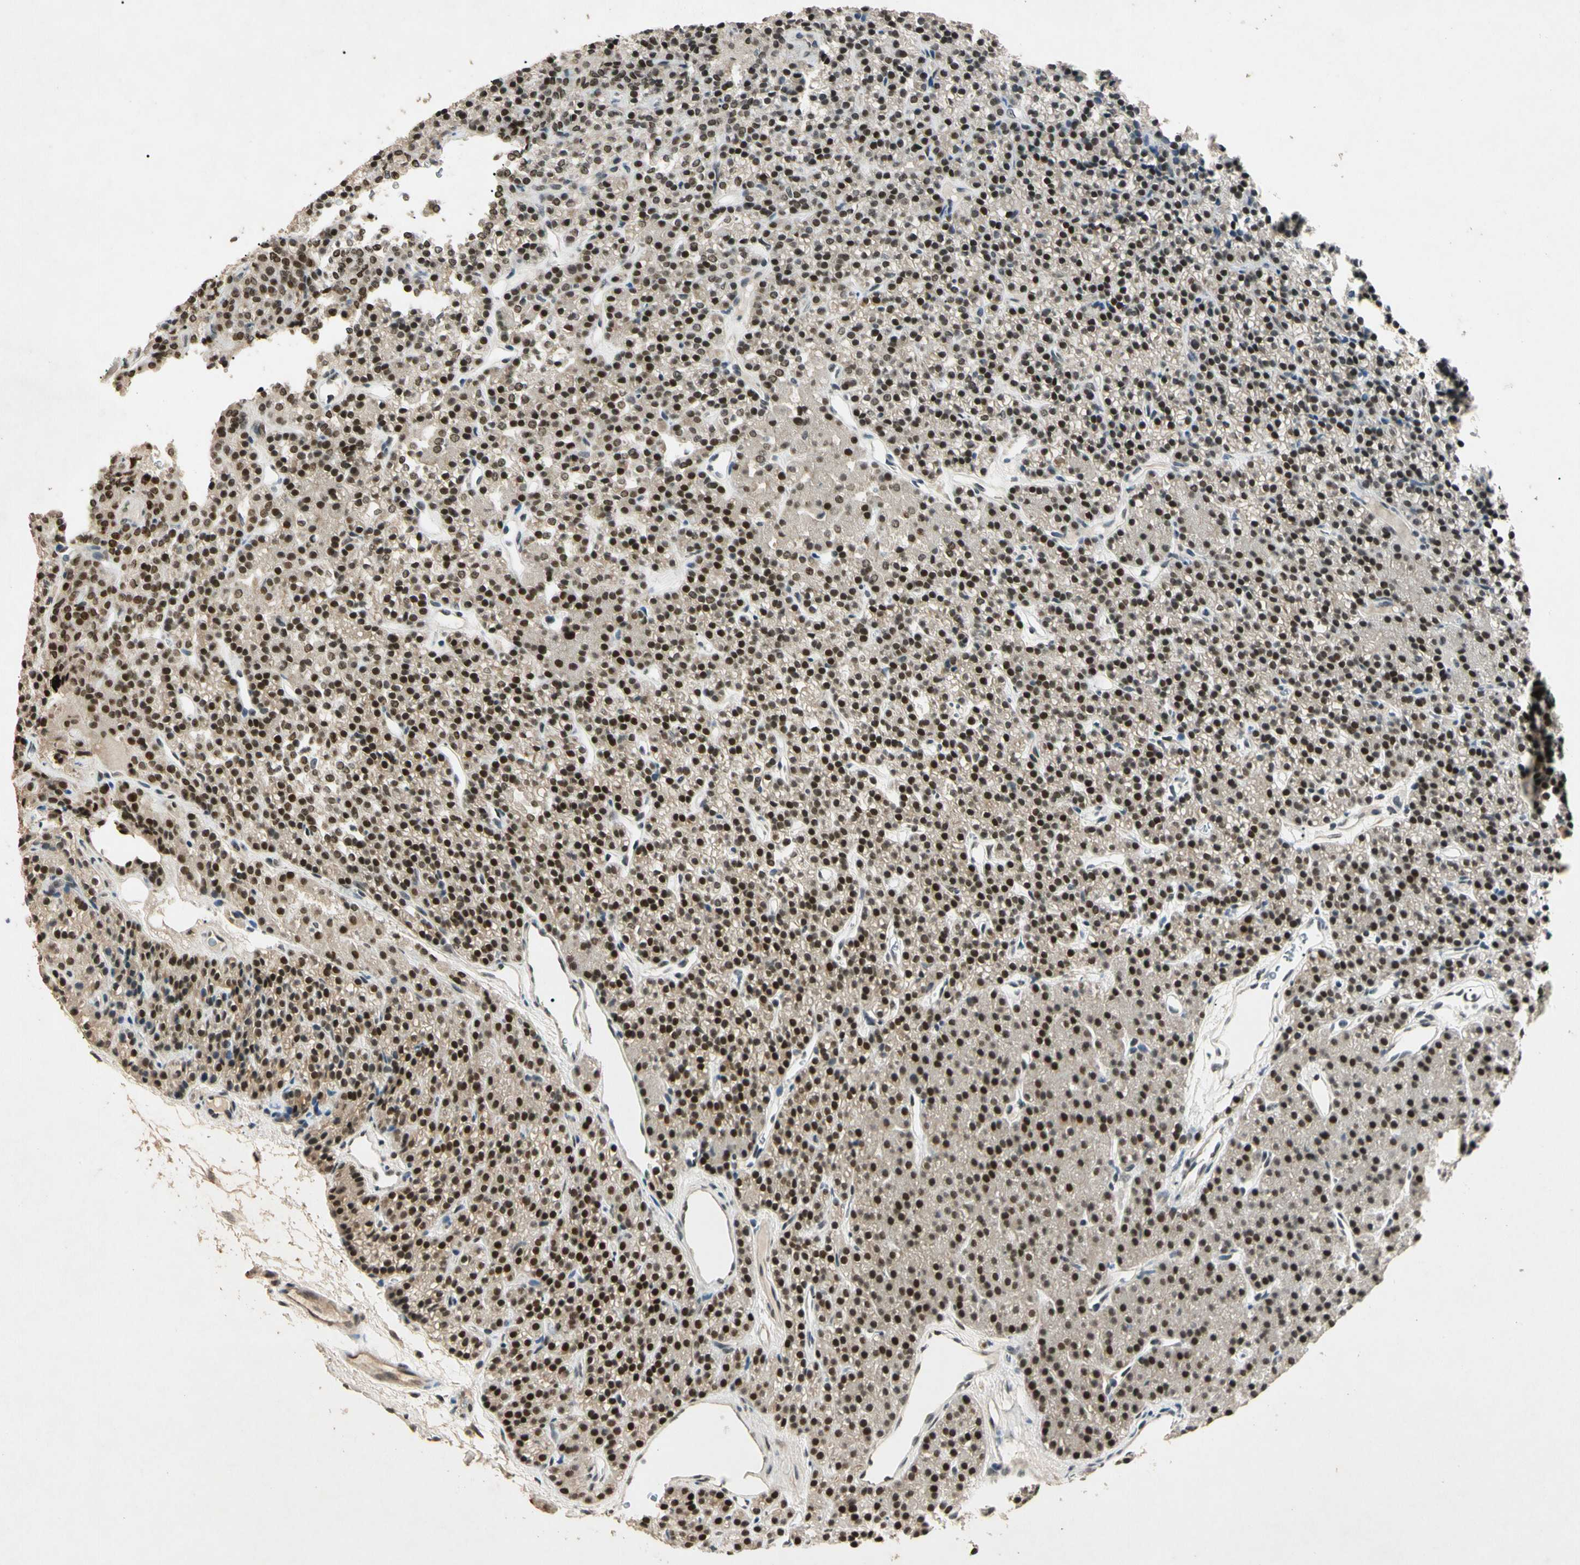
{"staining": {"intensity": "strong", "quantity": ">75%", "location": "nuclear"}, "tissue": "parathyroid gland", "cell_type": "Glandular cells", "image_type": "normal", "snomed": [{"axis": "morphology", "description": "Normal tissue, NOS"}, {"axis": "morphology", "description": "Hyperplasia, NOS"}, {"axis": "topography", "description": "Parathyroid gland"}], "caption": "Benign parathyroid gland was stained to show a protein in brown. There is high levels of strong nuclear expression in about >75% of glandular cells. The staining was performed using DAB to visualize the protein expression in brown, while the nuclei were stained in blue with hematoxylin (Magnification: 20x).", "gene": "ZBTB4", "patient": {"sex": "male", "age": 44}}